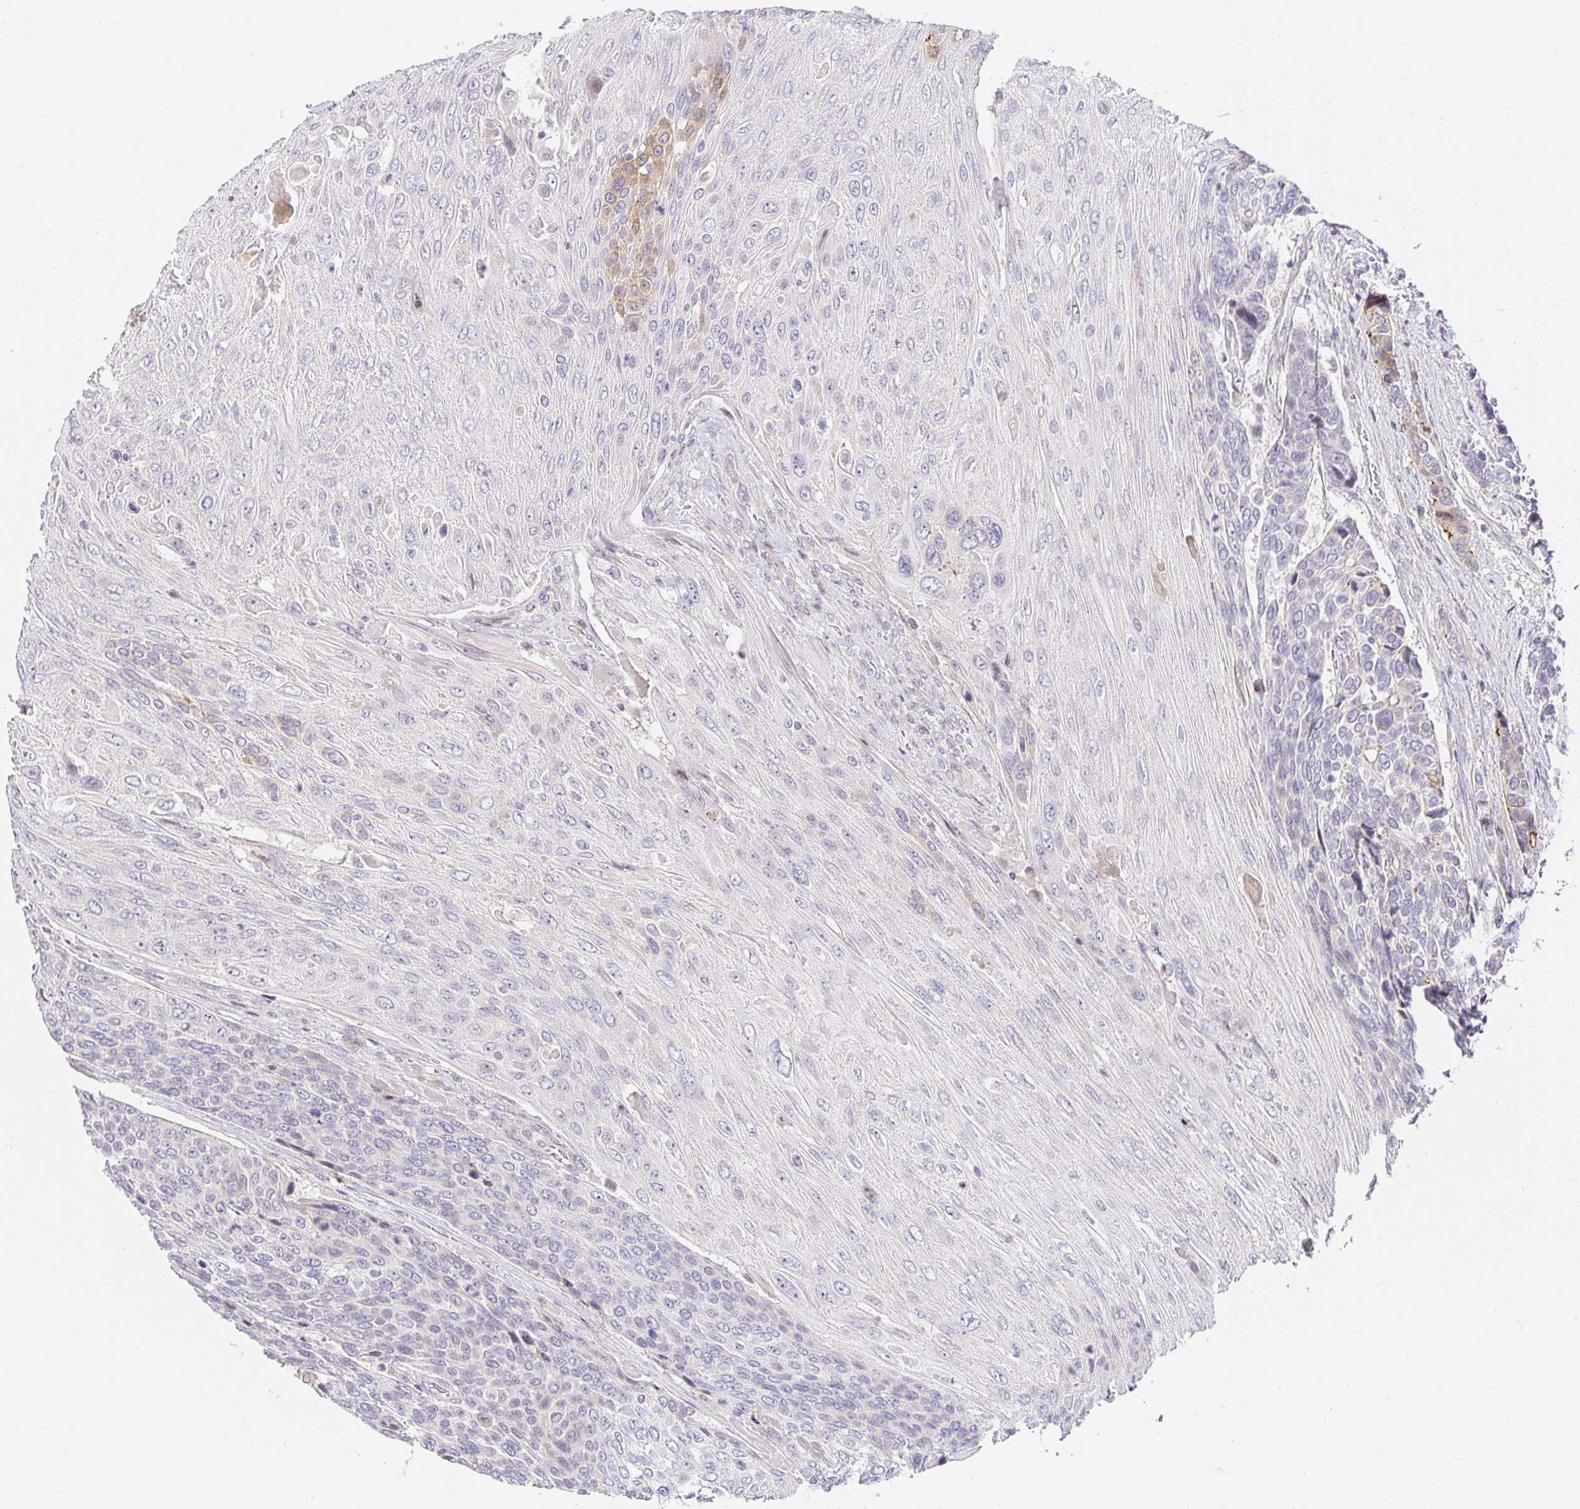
{"staining": {"intensity": "negative", "quantity": "none", "location": "none"}, "tissue": "urothelial cancer", "cell_type": "Tumor cells", "image_type": "cancer", "snomed": [{"axis": "morphology", "description": "Urothelial carcinoma, High grade"}, {"axis": "topography", "description": "Urinary bladder"}], "caption": "Immunohistochemistry (IHC) micrograph of urothelial cancer stained for a protein (brown), which exhibits no staining in tumor cells.", "gene": "TJP3", "patient": {"sex": "female", "age": 70}}